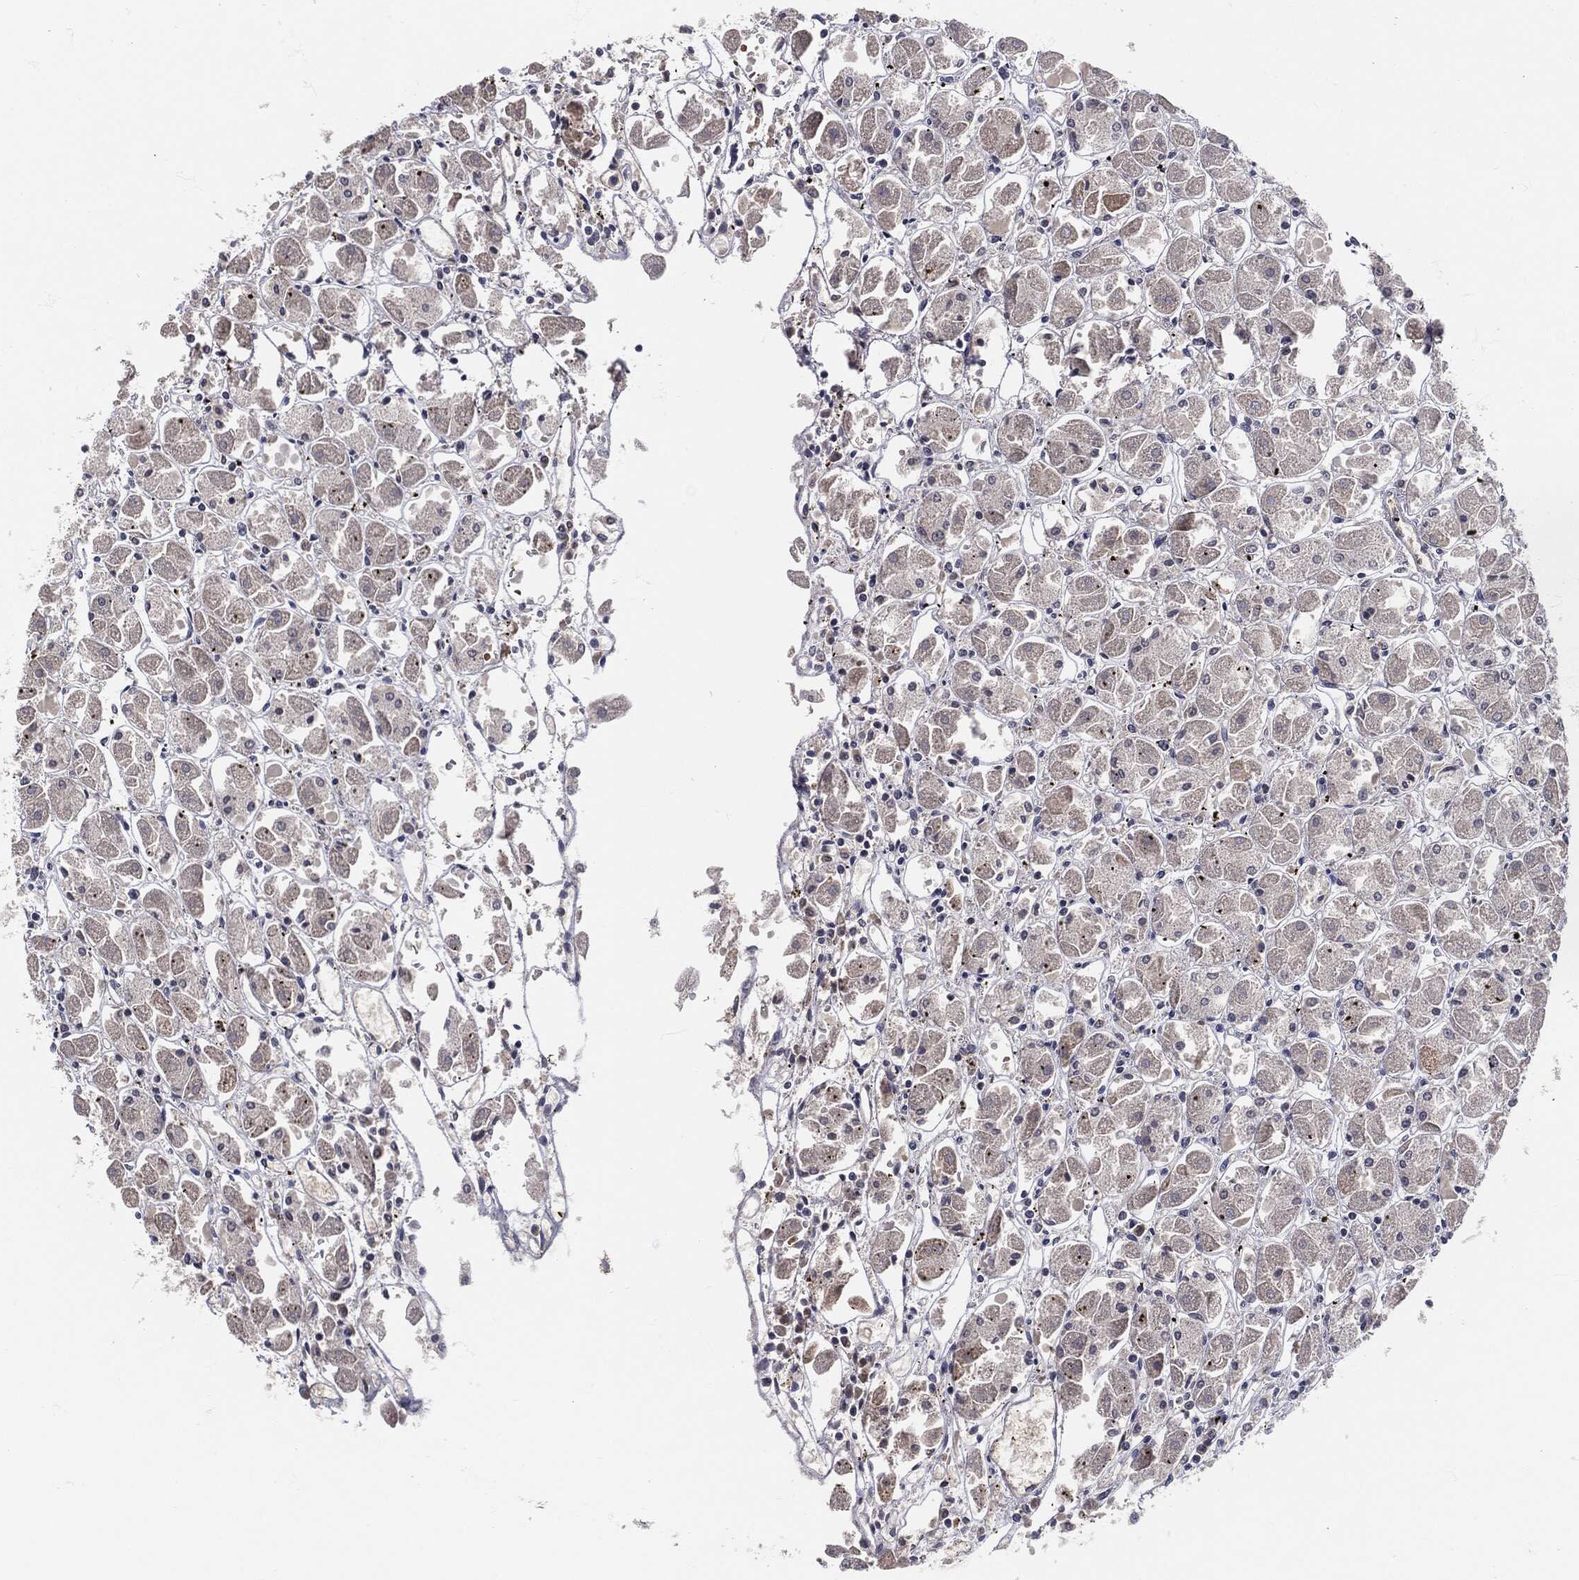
{"staining": {"intensity": "moderate", "quantity": "<25%", "location": "cytoplasmic/membranous"}, "tissue": "stomach", "cell_type": "Glandular cells", "image_type": "normal", "snomed": [{"axis": "morphology", "description": "Normal tissue, NOS"}, {"axis": "topography", "description": "Stomach"}], "caption": "Stomach stained with a brown dye exhibits moderate cytoplasmic/membranous positive expression in approximately <25% of glandular cells.", "gene": "SIGLEC9", "patient": {"sex": "male", "age": 70}}